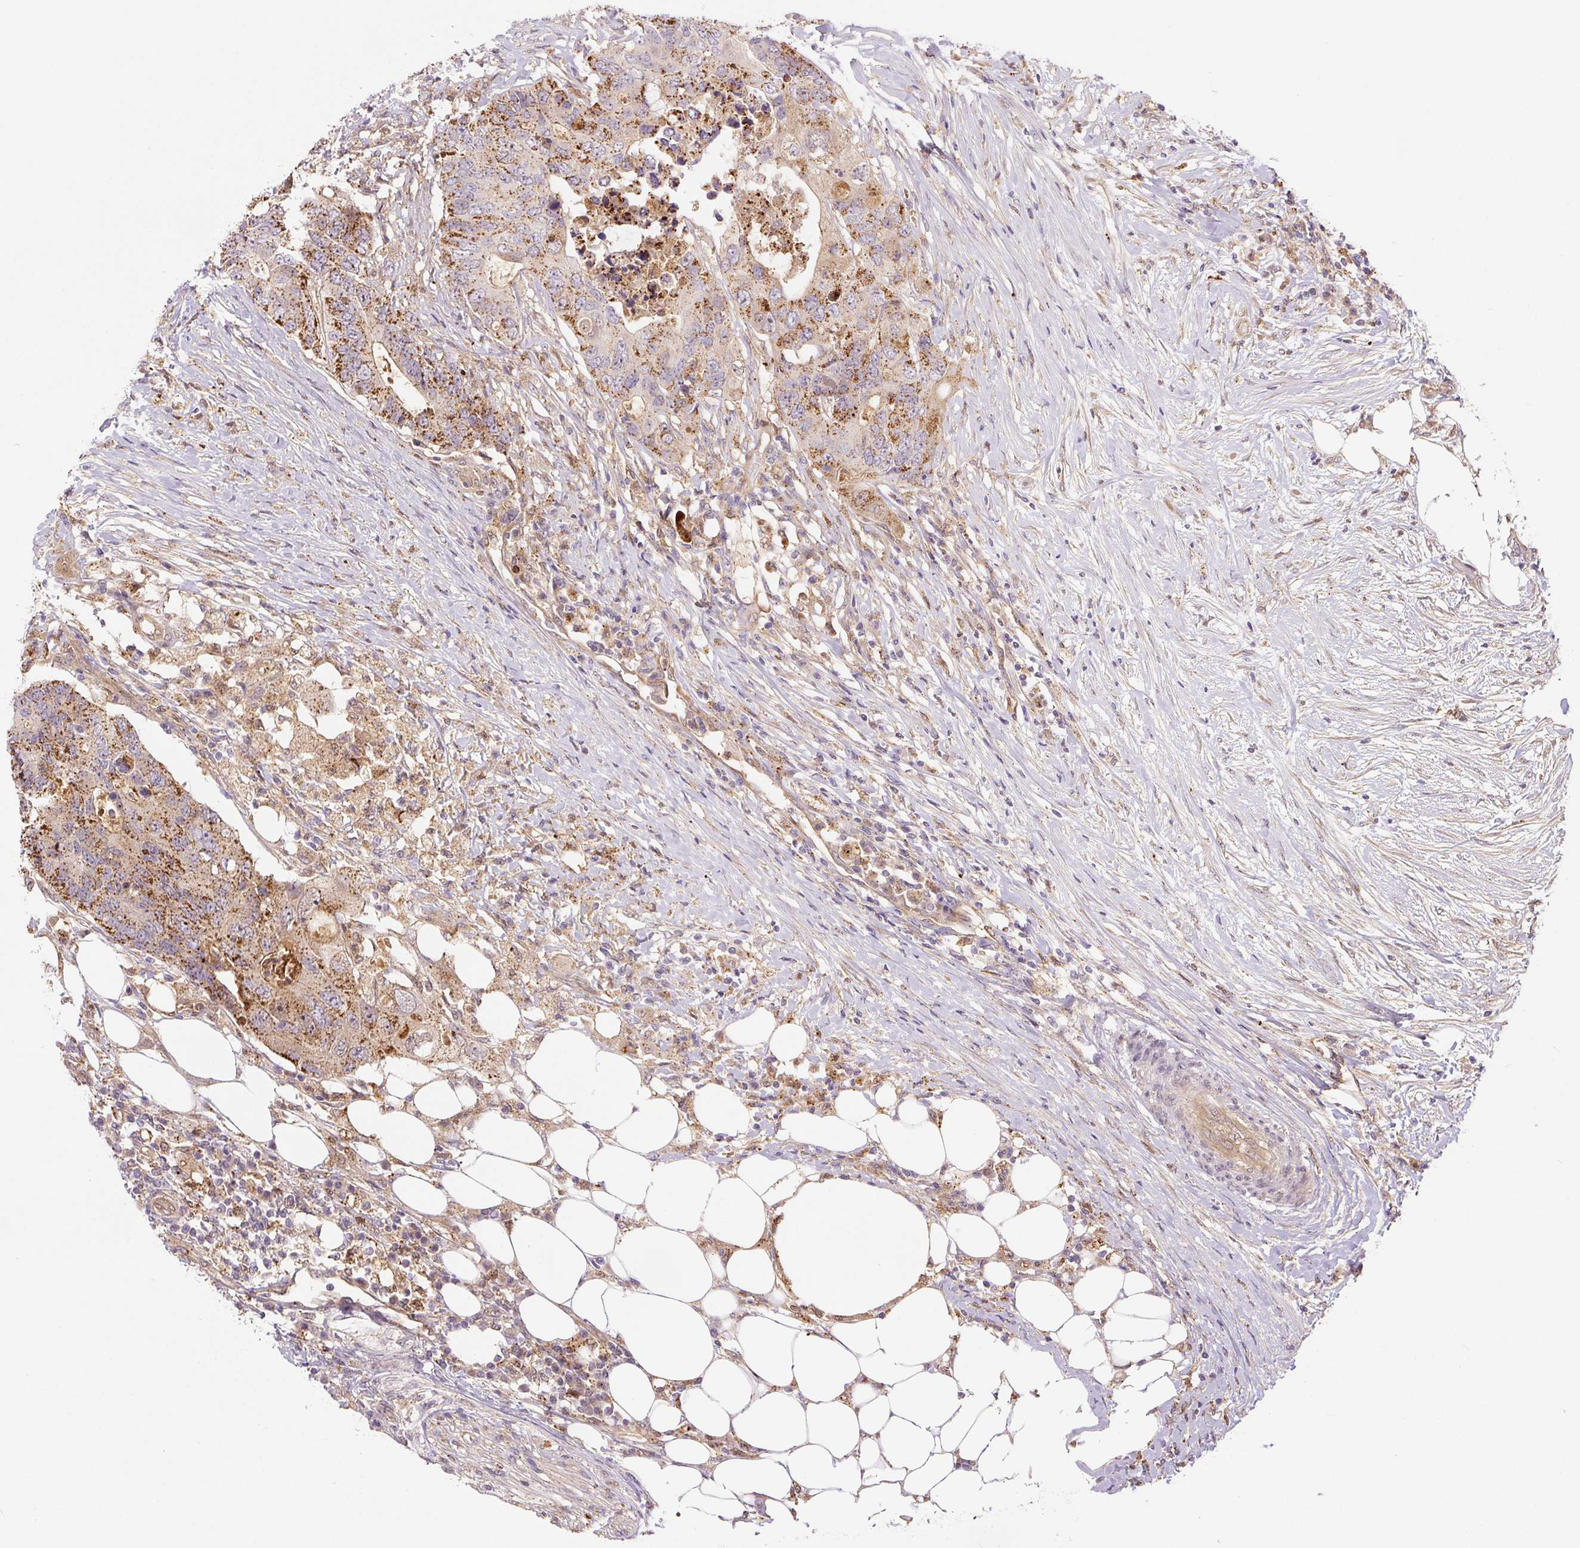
{"staining": {"intensity": "strong", "quantity": ">75%", "location": "cytoplasmic/membranous"}, "tissue": "colorectal cancer", "cell_type": "Tumor cells", "image_type": "cancer", "snomed": [{"axis": "morphology", "description": "Adenocarcinoma, NOS"}, {"axis": "topography", "description": "Colon"}], "caption": "Human colorectal cancer stained with a protein marker shows strong staining in tumor cells.", "gene": "ZSWIM7", "patient": {"sex": "male", "age": 71}}